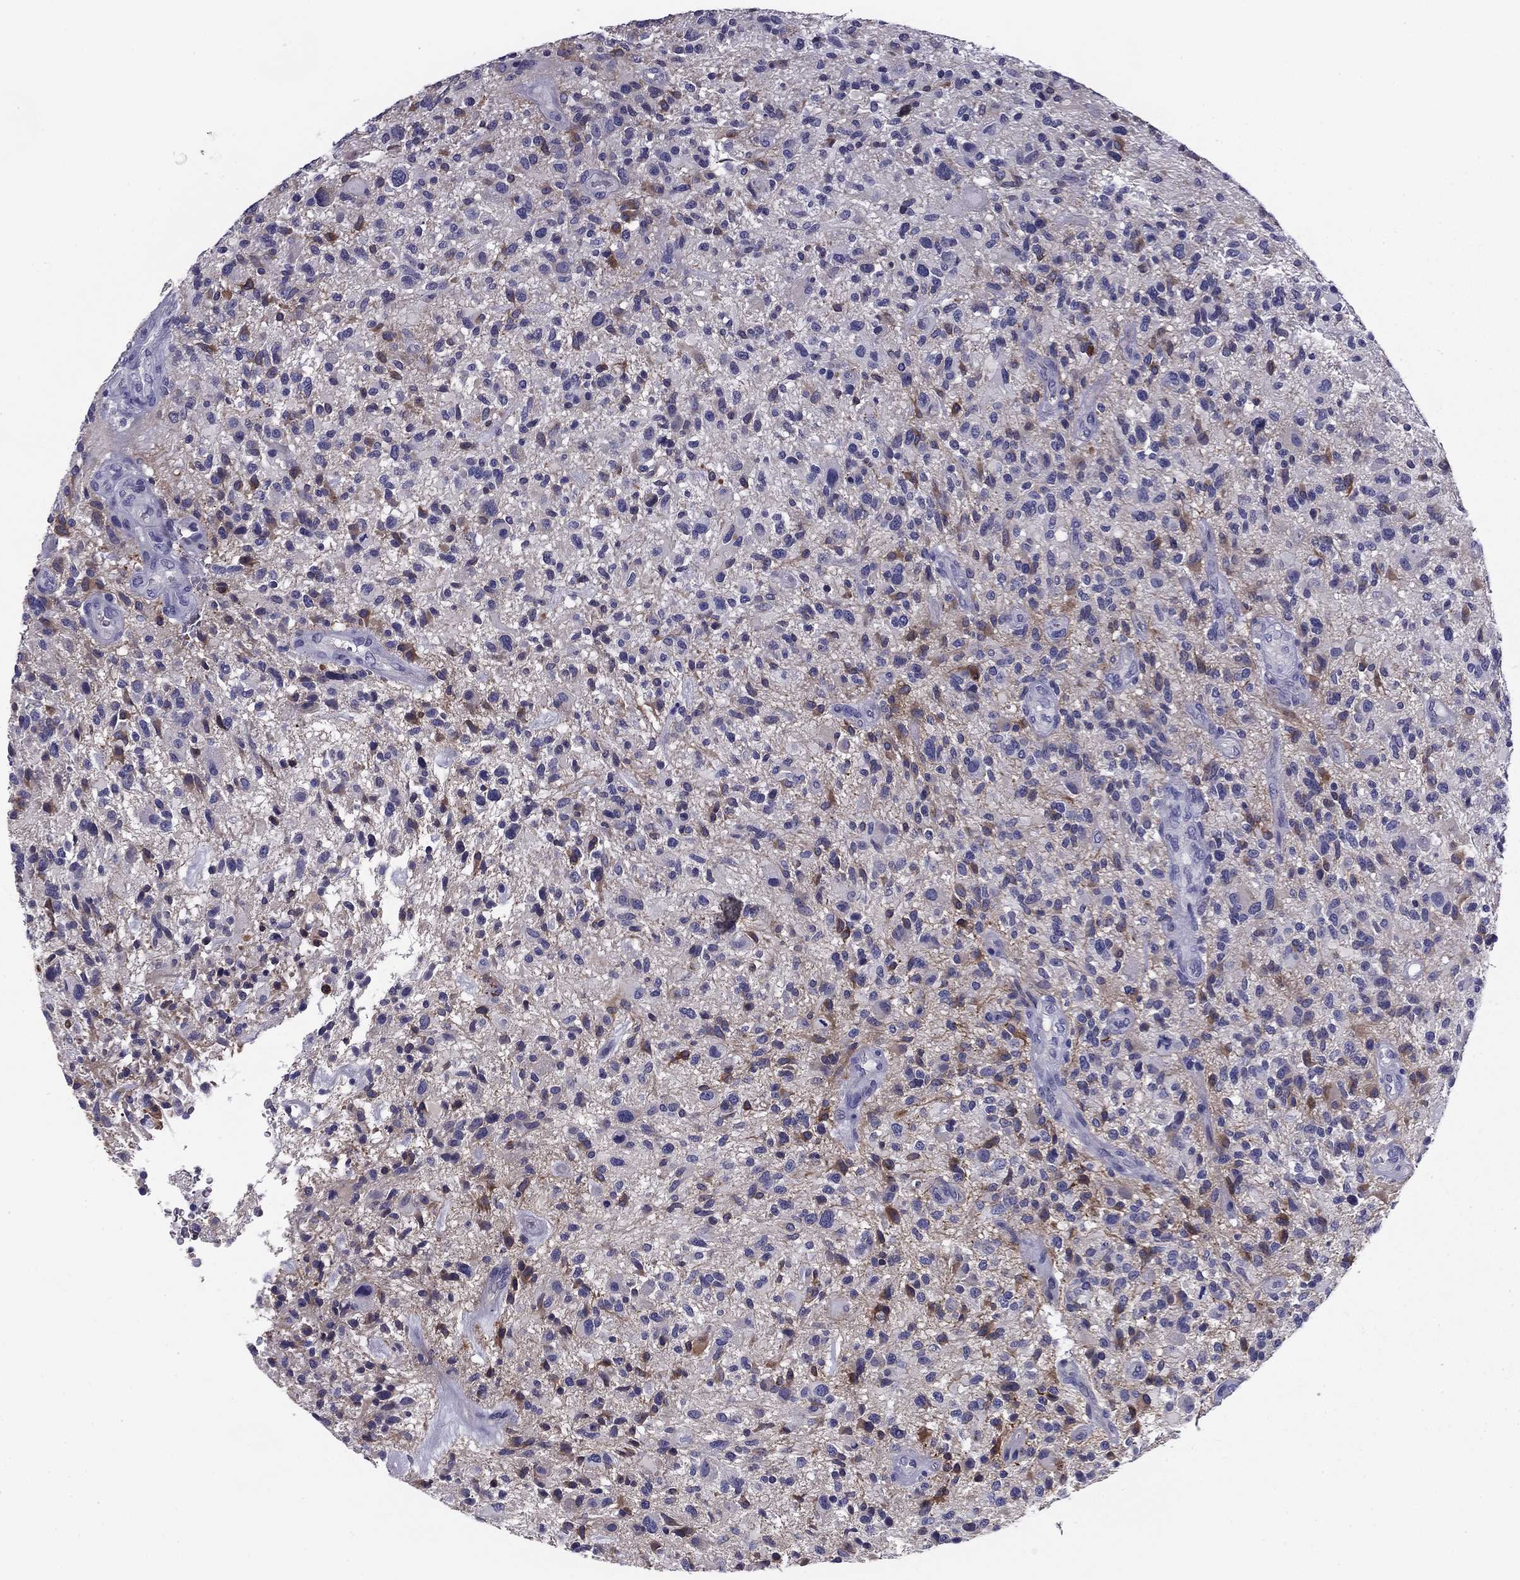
{"staining": {"intensity": "strong", "quantity": "<25%", "location": "cytoplasmic/membranous"}, "tissue": "glioma", "cell_type": "Tumor cells", "image_type": "cancer", "snomed": [{"axis": "morphology", "description": "Glioma, malignant, High grade"}, {"axis": "topography", "description": "Brain"}], "caption": "Malignant glioma (high-grade) stained for a protein reveals strong cytoplasmic/membranous positivity in tumor cells. The protein of interest is stained brown, and the nuclei are stained in blue (DAB IHC with brightfield microscopy, high magnification).", "gene": "FLNC", "patient": {"sex": "male", "age": 47}}